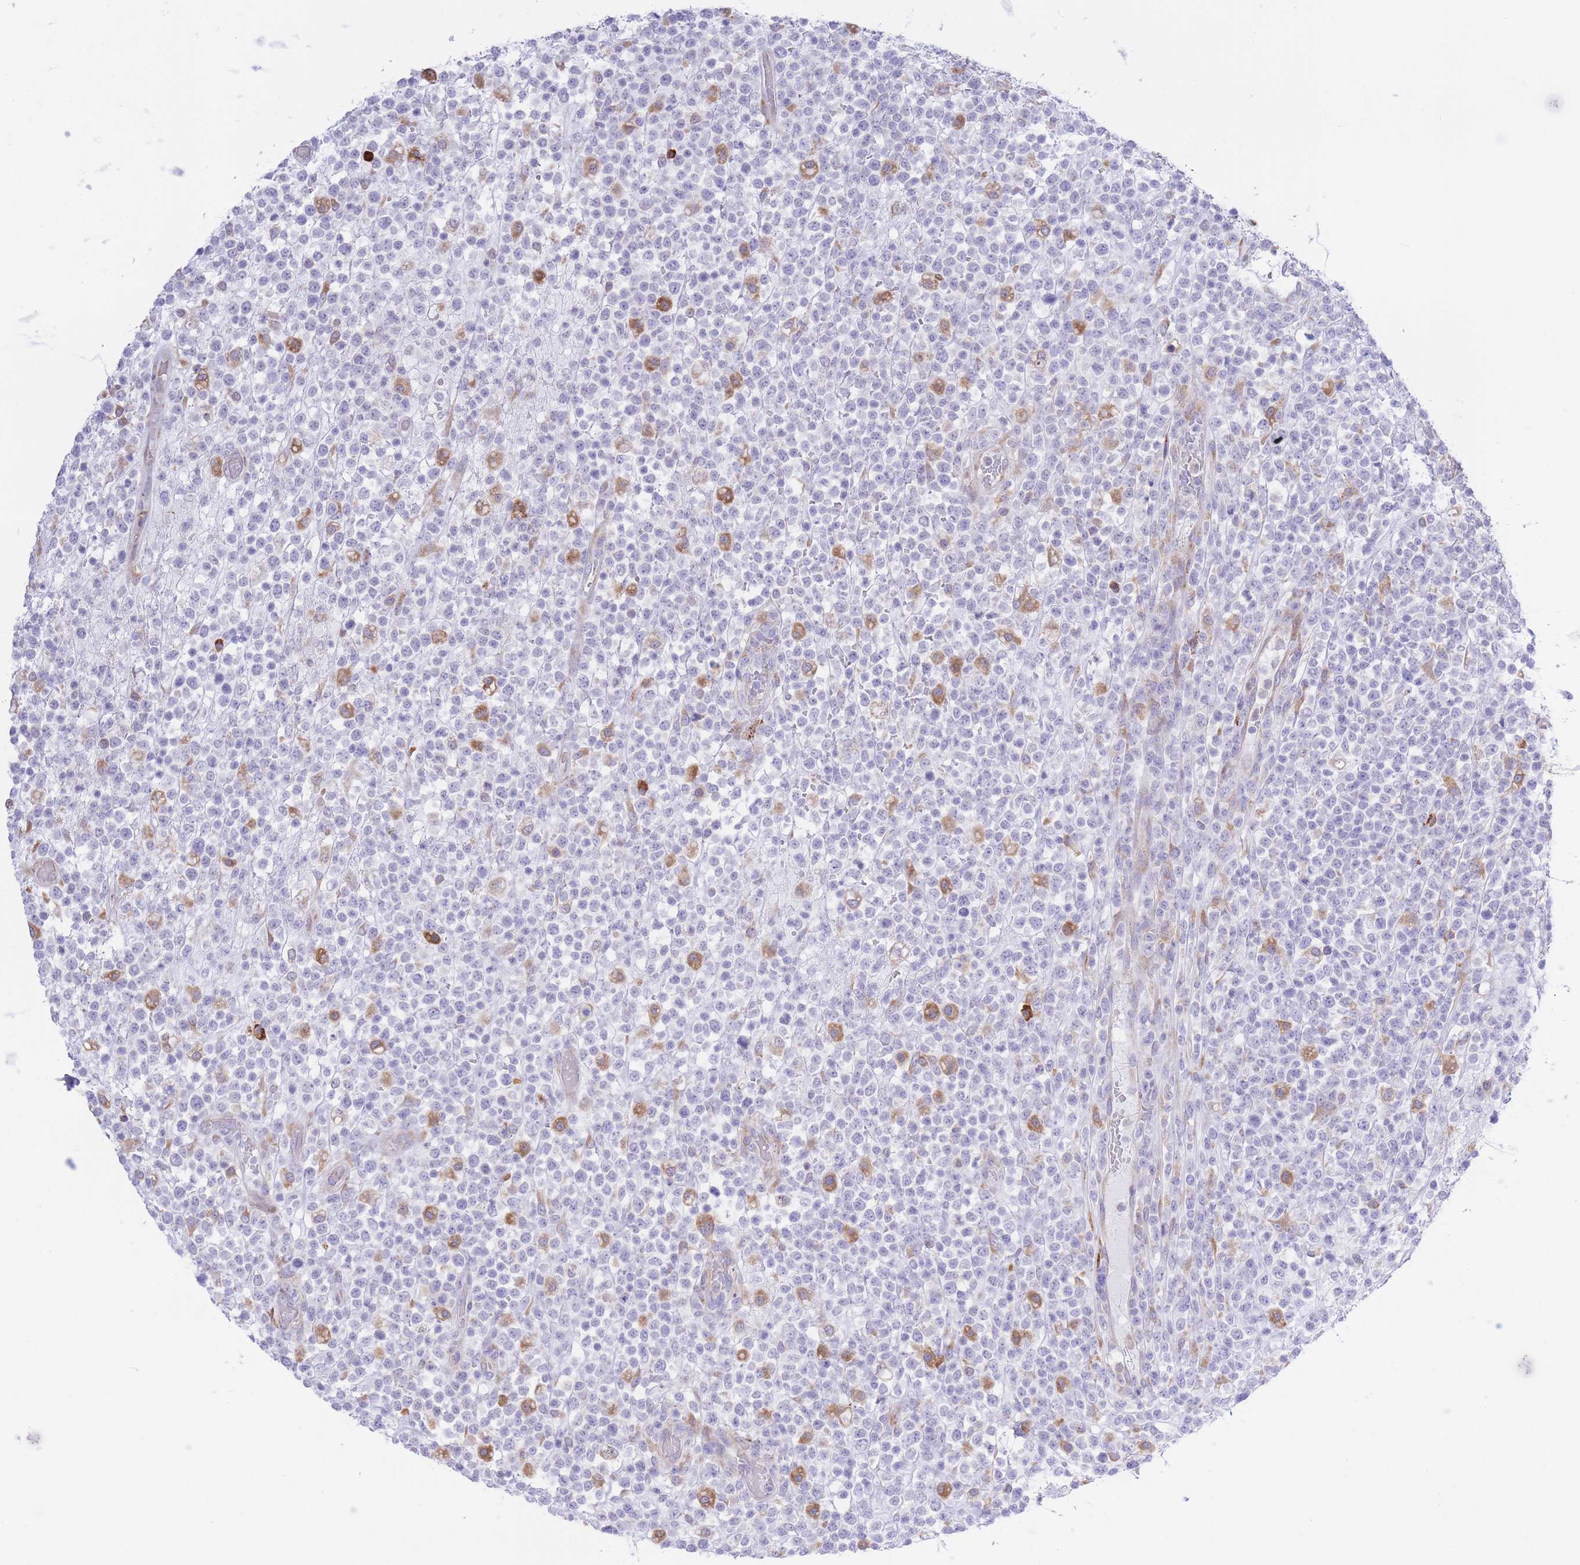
{"staining": {"intensity": "negative", "quantity": "none", "location": "none"}, "tissue": "lymphoma", "cell_type": "Tumor cells", "image_type": "cancer", "snomed": [{"axis": "morphology", "description": "Malignant lymphoma, non-Hodgkin's type, High grade"}, {"axis": "topography", "description": "Colon"}], "caption": "Malignant lymphoma, non-Hodgkin's type (high-grade) was stained to show a protein in brown. There is no significant staining in tumor cells.", "gene": "MYDGF", "patient": {"sex": "female", "age": 53}}